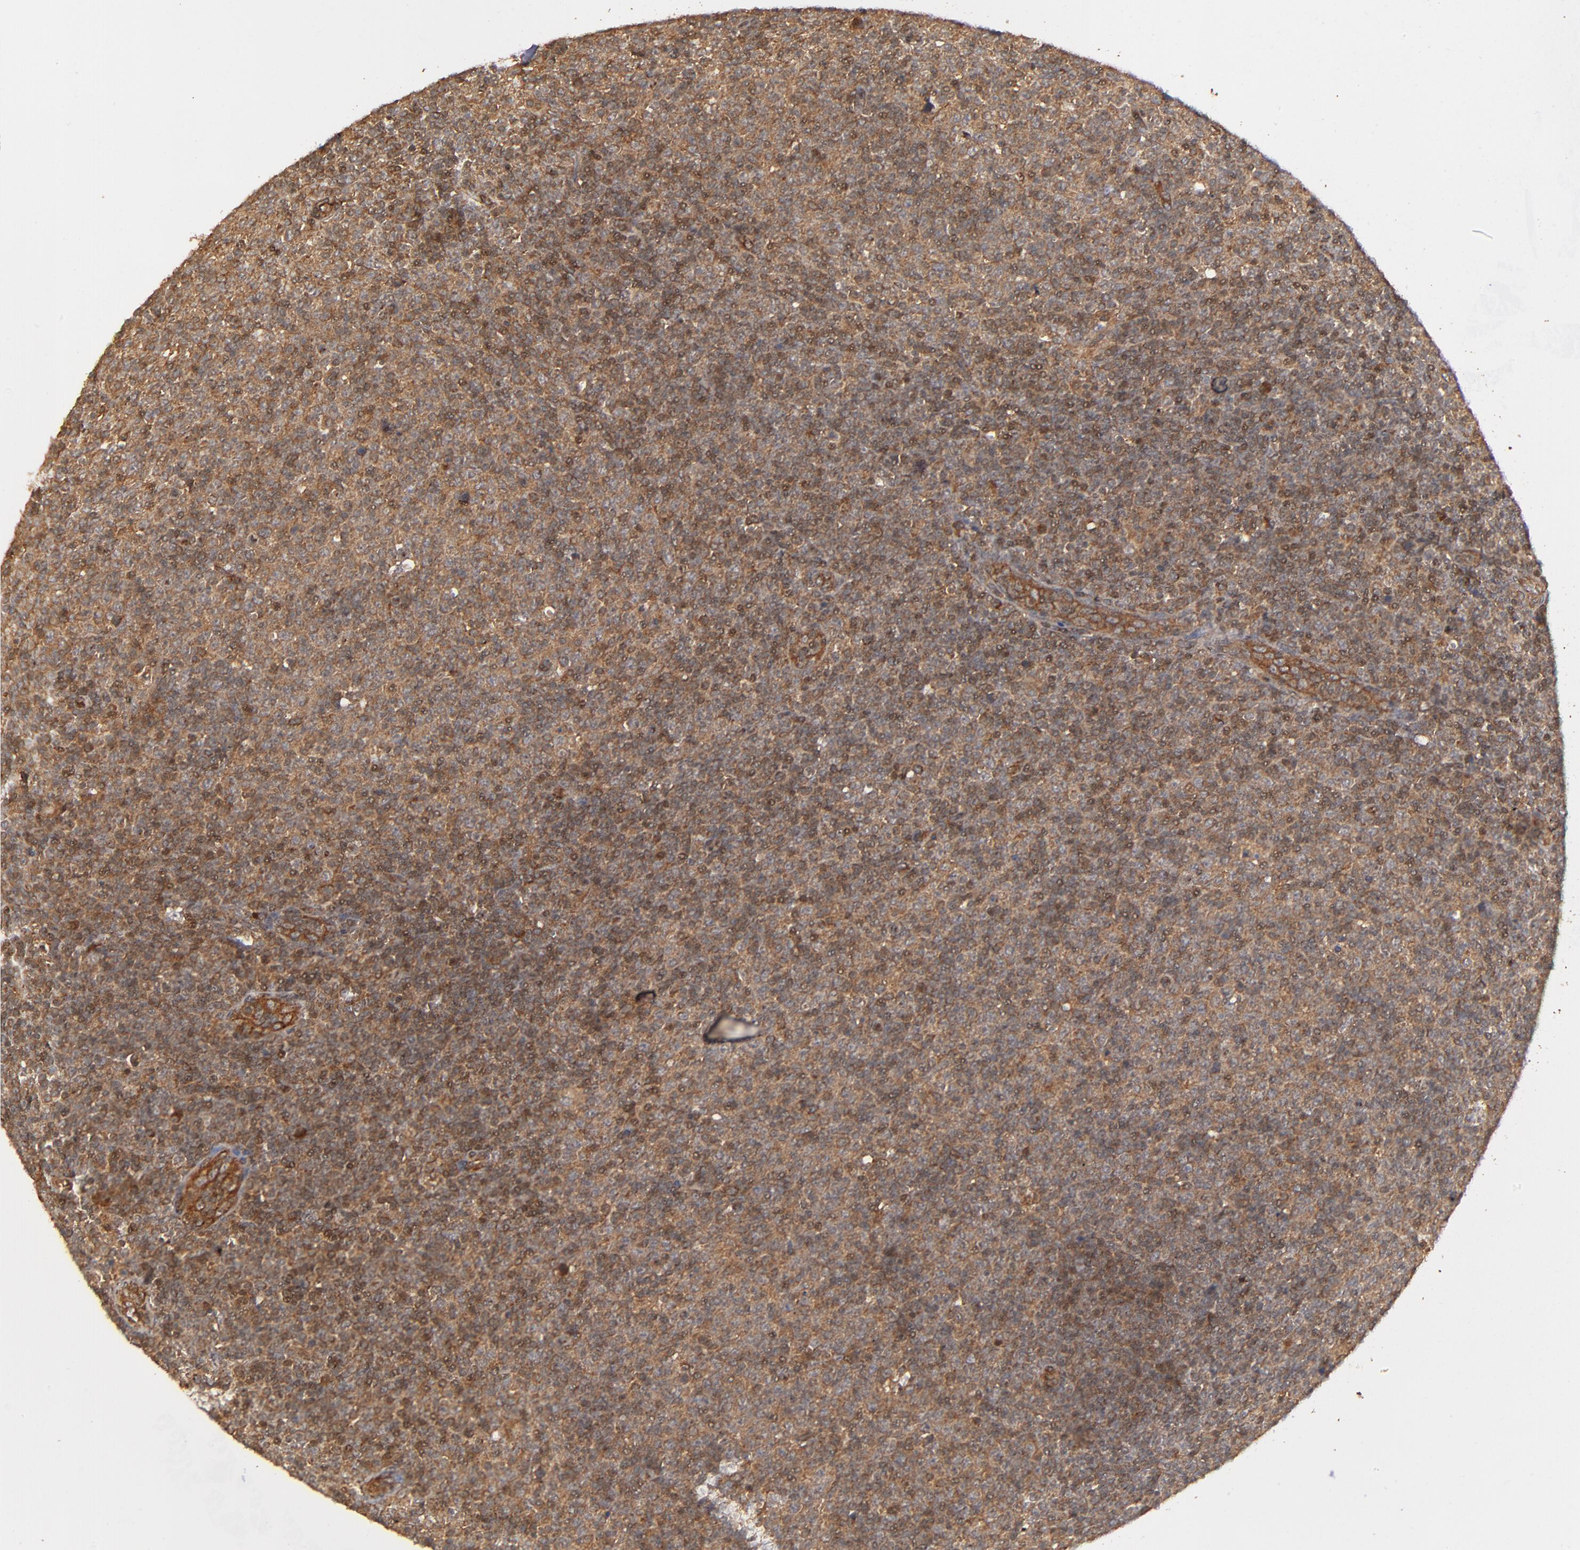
{"staining": {"intensity": "moderate", "quantity": "25%-75%", "location": "cytoplasmic/membranous"}, "tissue": "lymphoma", "cell_type": "Tumor cells", "image_type": "cancer", "snomed": [{"axis": "morphology", "description": "Malignant lymphoma, non-Hodgkin's type, Low grade"}, {"axis": "topography", "description": "Lymph node"}], "caption": "Lymphoma tissue exhibits moderate cytoplasmic/membranous positivity in approximately 25%-75% of tumor cells", "gene": "BDKRB1", "patient": {"sex": "male", "age": 70}}